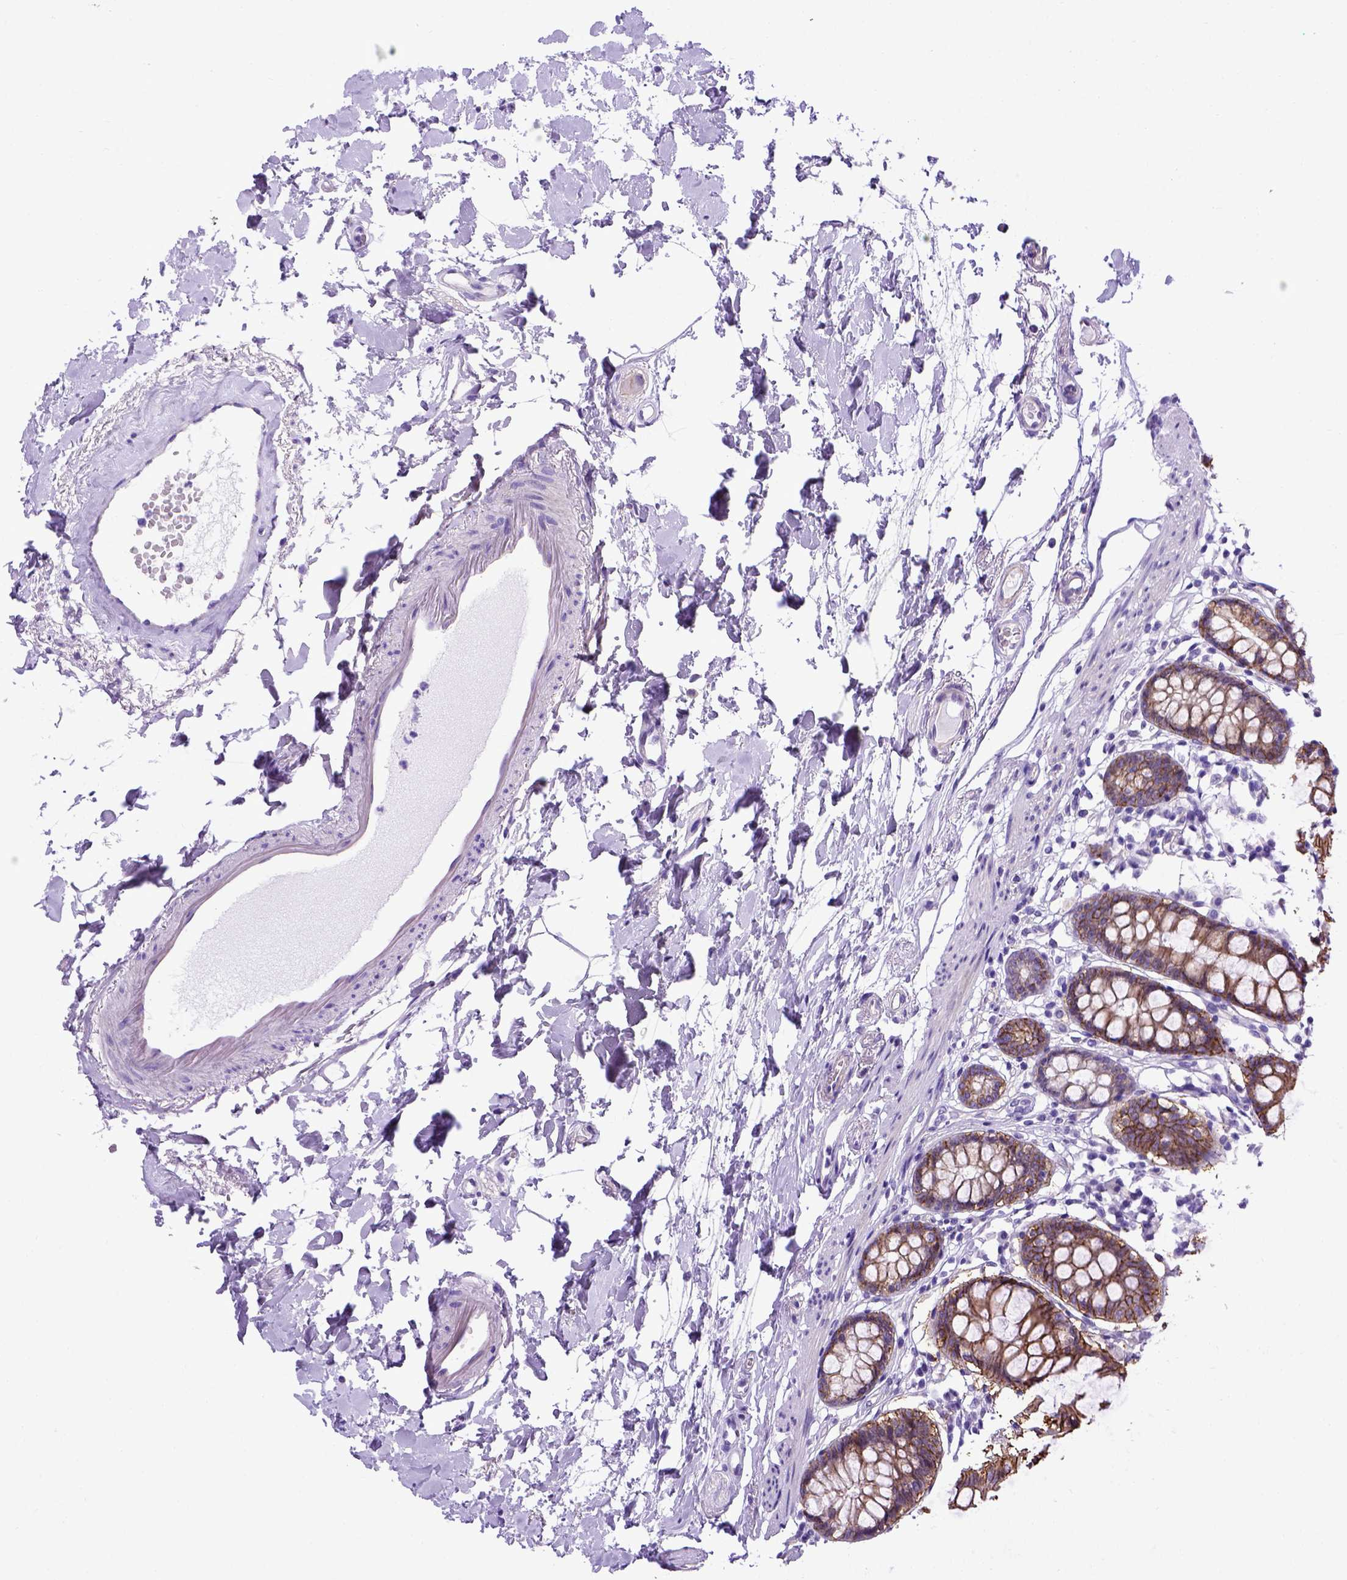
{"staining": {"intensity": "negative", "quantity": "none", "location": "none"}, "tissue": "colon", "cell_type": "Endothelial cells", "image_type": "normal", "snomed": [{"axis": "morphology", "description": "Normal tissue, NOS"}, {"axis": "topography", "description": "Colon"}], "caption": "Protein analysis of unremarkable colon displays no significant staining in endothelial cells. Brightfield microscopy of IHC stained with DAB (brown) and hematoxylin (blue), captured at high magnification.", "gene": "ADAM12", "patient": {"sex": "female", "age": 84}}